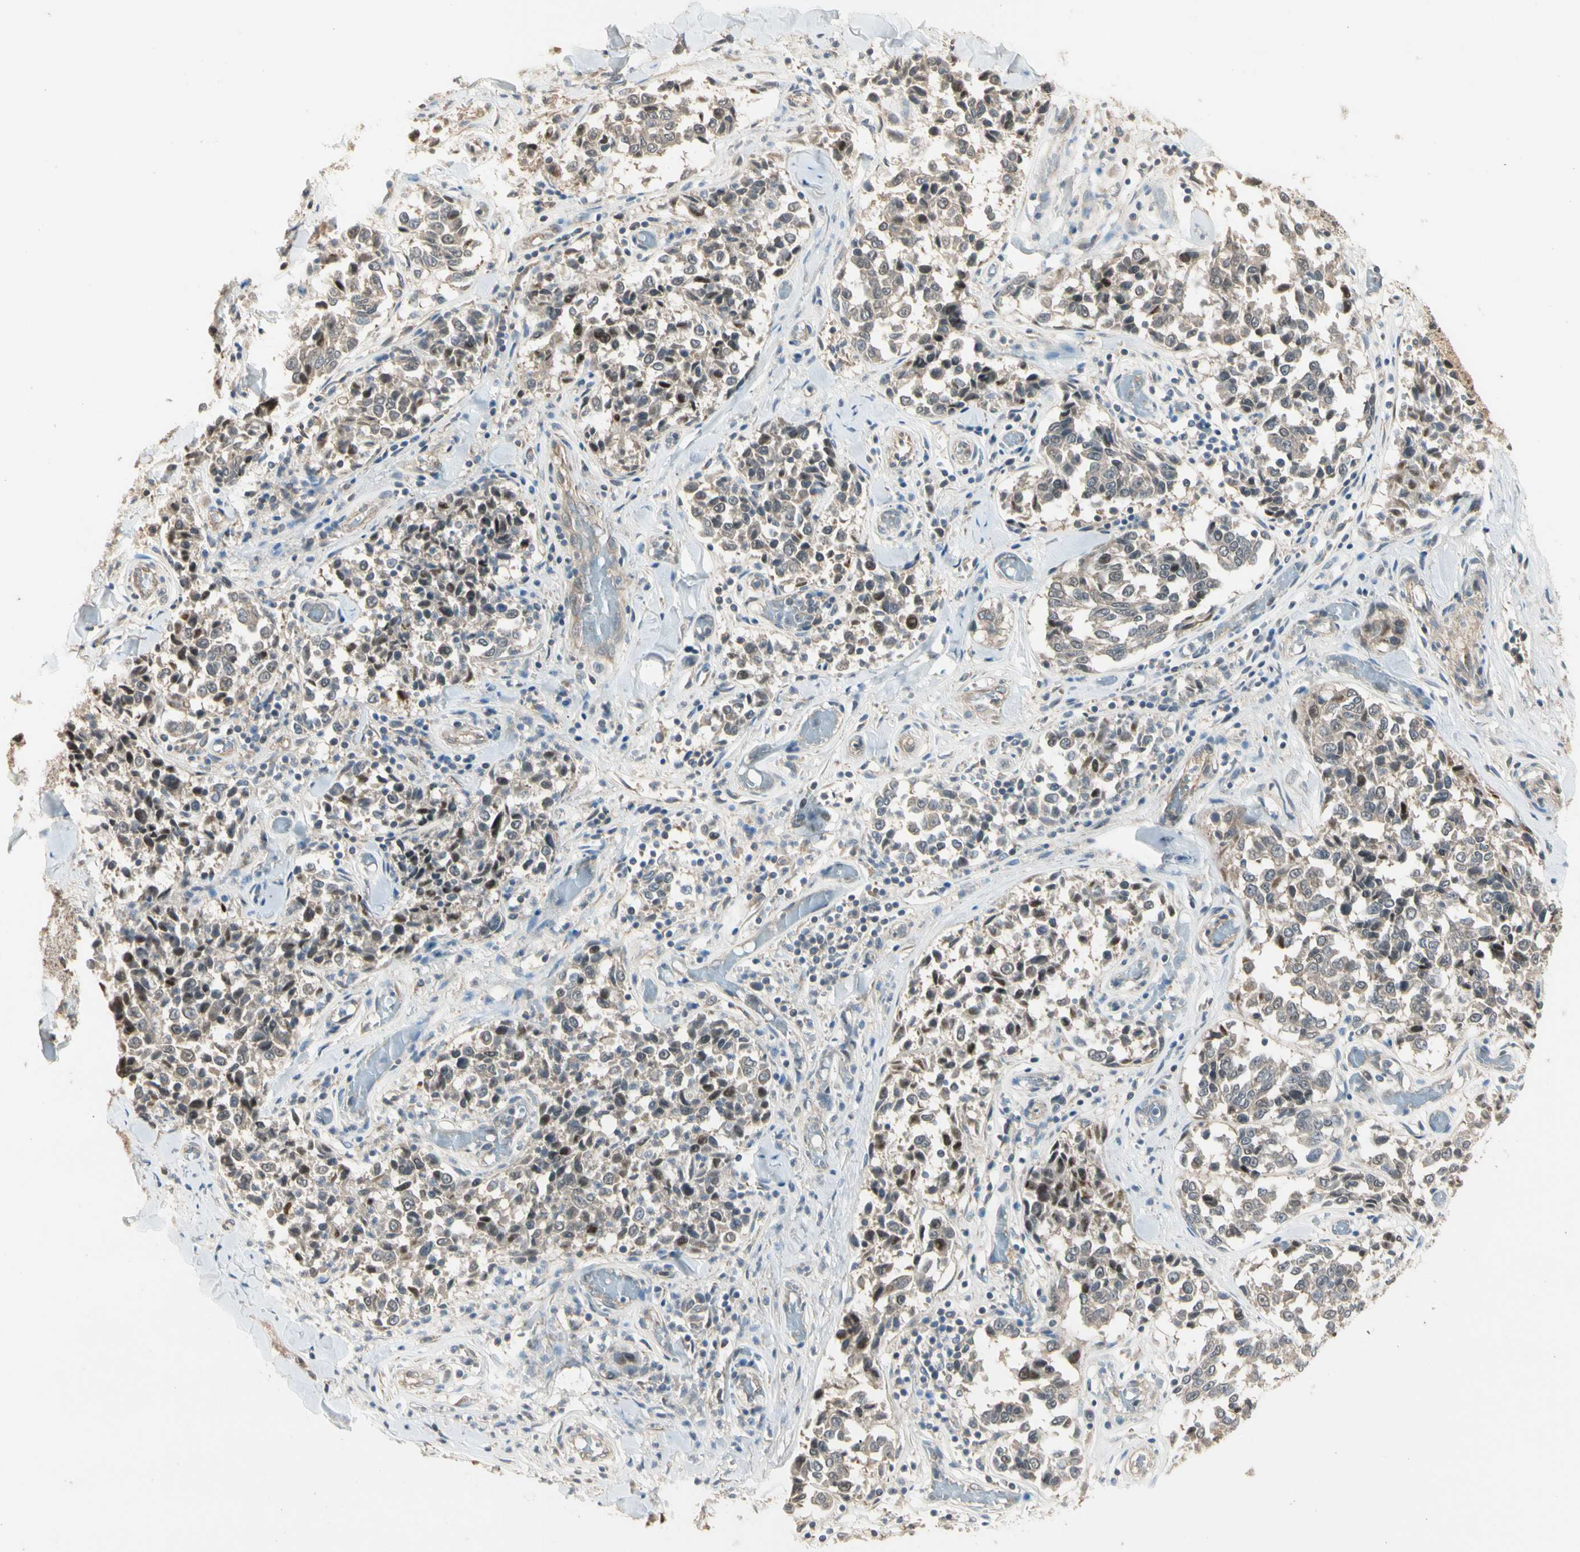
{"staining": {"intensity": "weak", "quantity": "25%-75%", "location": "cytoplasmic/membranous"}, "tissue": "melanoma", "cell_type": "Tumor cells", "image_type": "cancer", "snomed": [{"axis": "morphology", "description": "Malignant melanoma, NOS"}, {"axis": "topography", "description": "Skin"}], "caption": "A brown stain highlights weak cytoplasmic/membranous positivity of a protein in human melanoma tumor cells. (DAB IHC with brightfield microscopy, high magnification).", "gene": "ATG4C", "patient": {"sex": "female", "age": 64}}